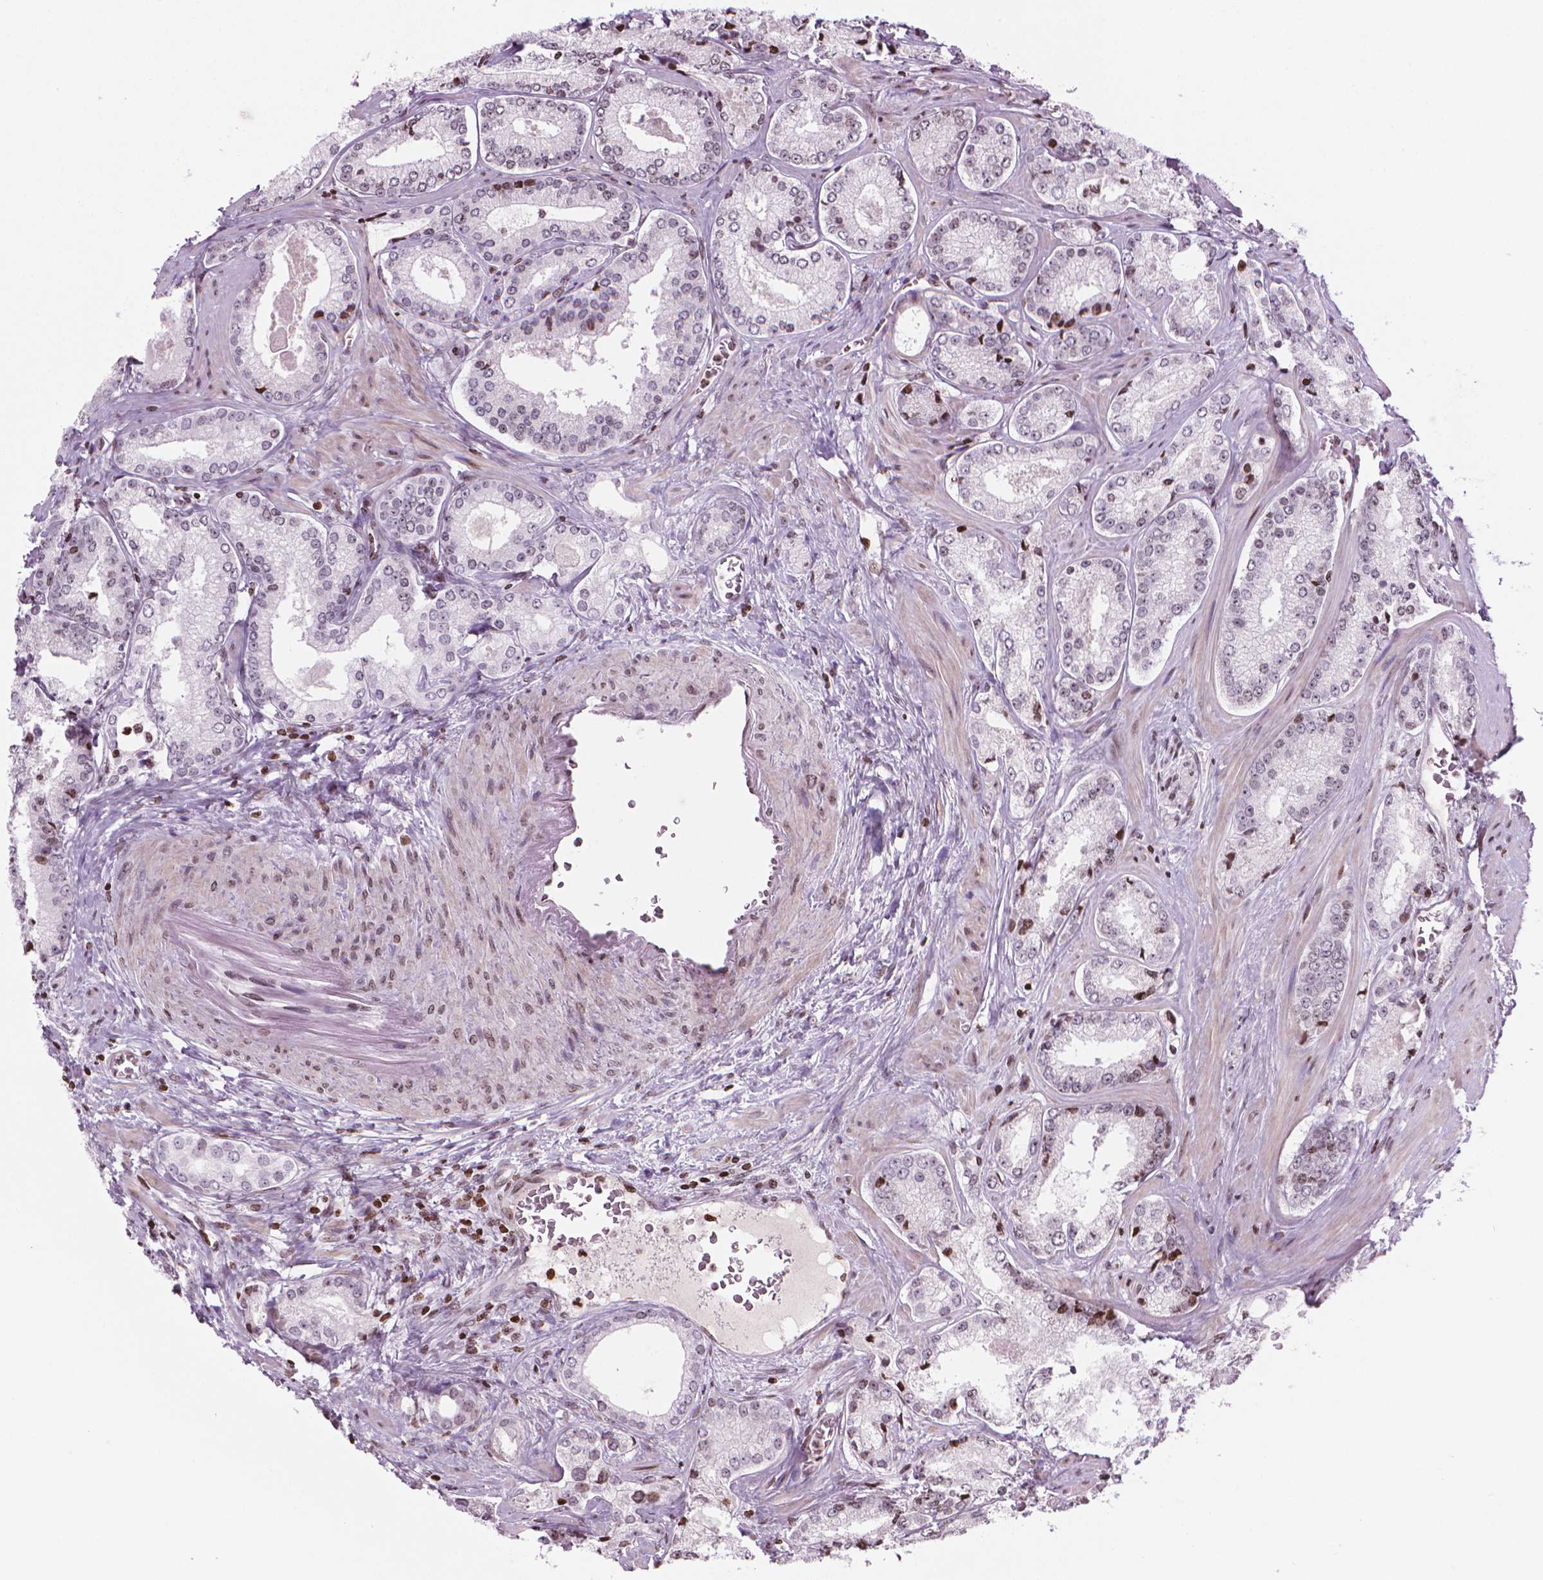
{"staining": {"intensity": "moderate", "quantity": "<25%", "location": "nuclear"}, "tissue": "prostate cancer", "cell_type": "Tumor cells", "image_type": "cancer", "snomed": [{"axis": "morphology", "description": "Adenocarcinoma, Low grade"}, {"axis": "topography", "description": "Prostate"}], "caption": "Moderate nuclear expression for a protein is appreciated in about <25% of tumor cells of prostate cancer using immunohistochemistry (IHC).", "gene": "PIP4K2A", "patient": {"sex": "male", "age": 56}}